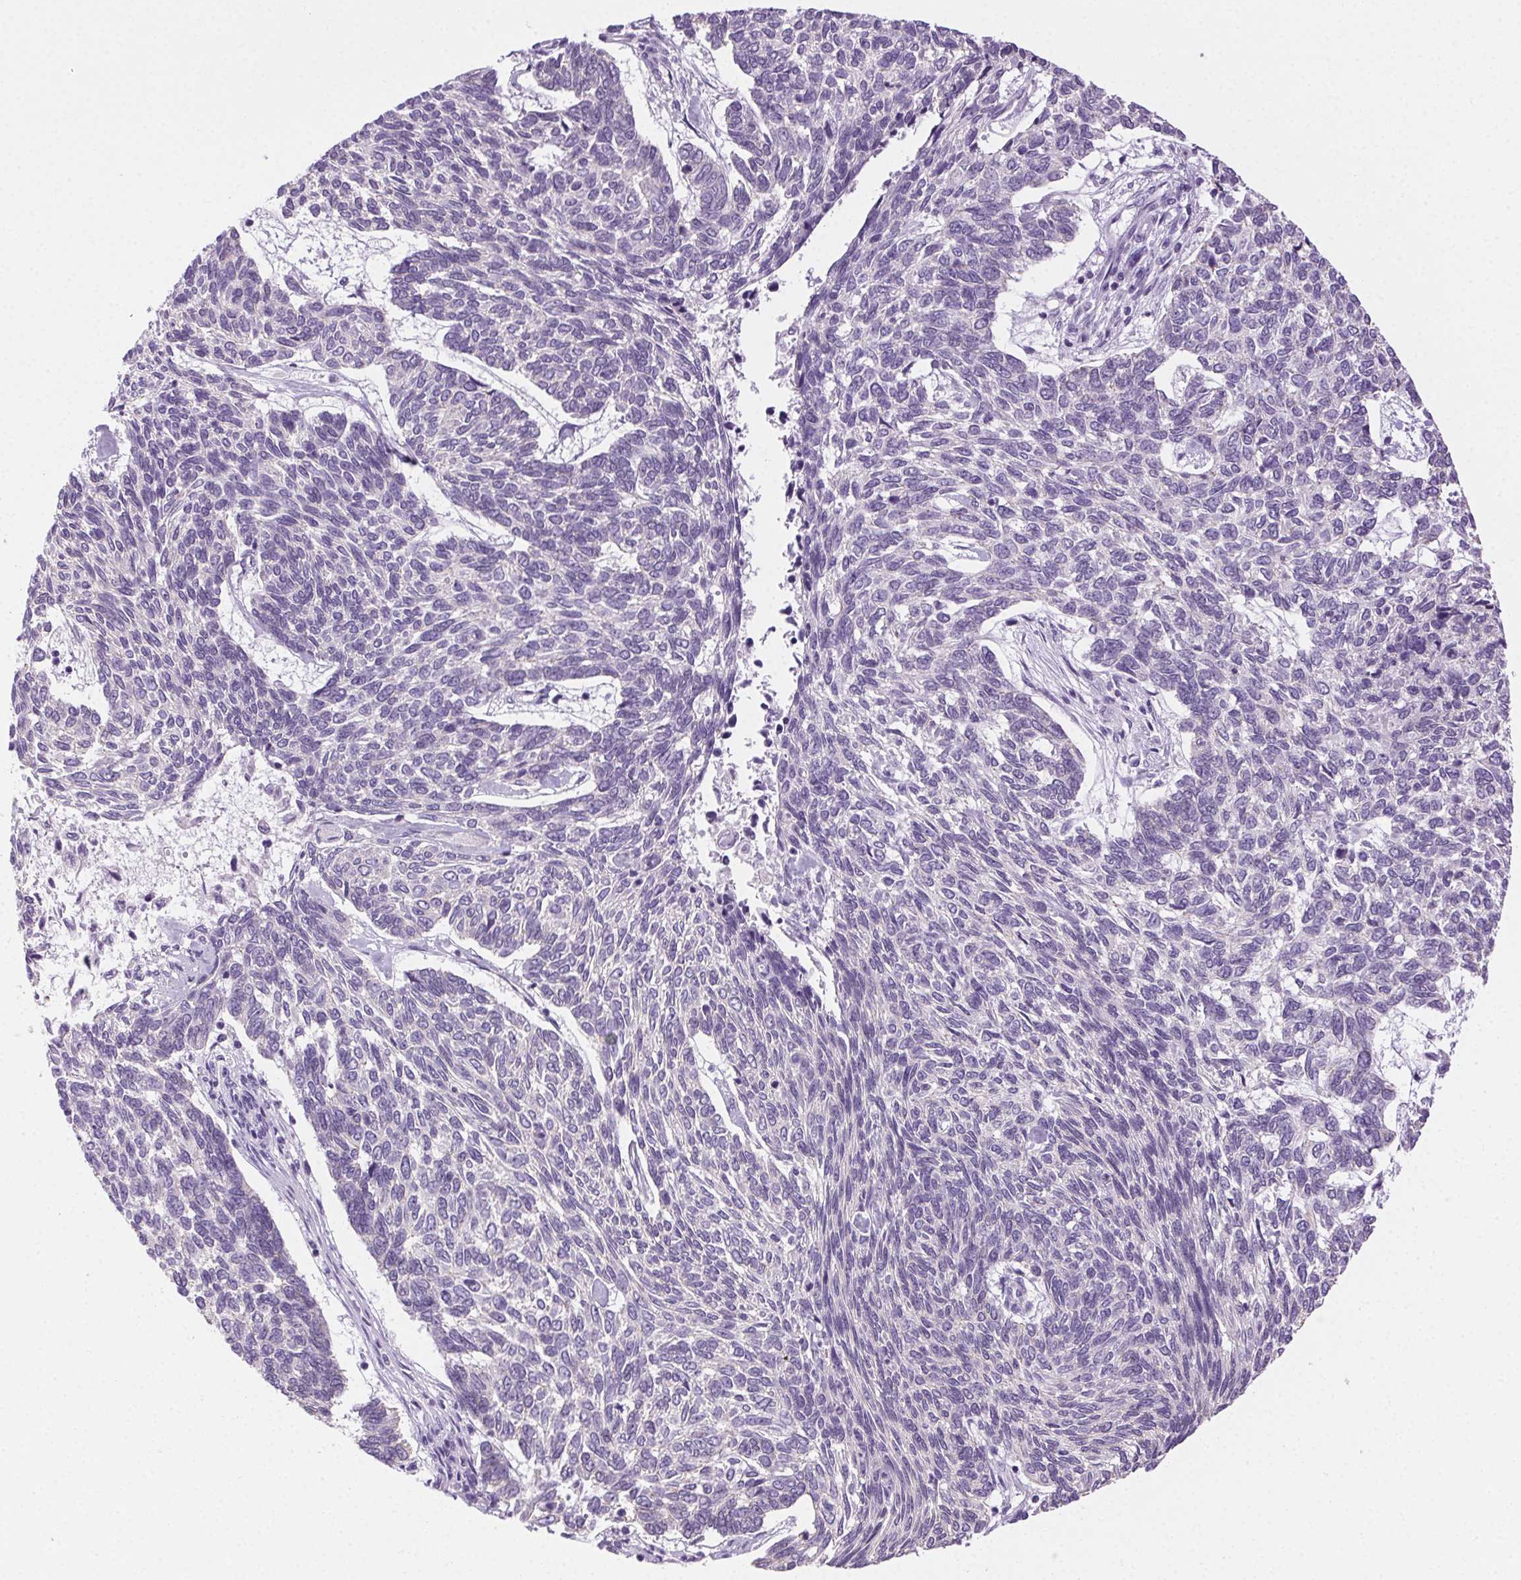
{"staining": {"intensity": "negative", "quantity": "none", "location": "none"}, "tissue": "skin cancer", "cell_type": "Tumor cells", "image_type": "cancer", "snomed": [{"axis": "morphology", "description": "Basal cell carcinoma"}, {"axis": "topography", "description": "Skin"}], "caption": "A high-resolution micrograph shows immunohistochemistry (IHC) staining of basal cell carcinoma (skin), which shows no significant expression in tumor cells.", "gene": "CLDN10", "patient": {"sex": "female", "age": 65}}